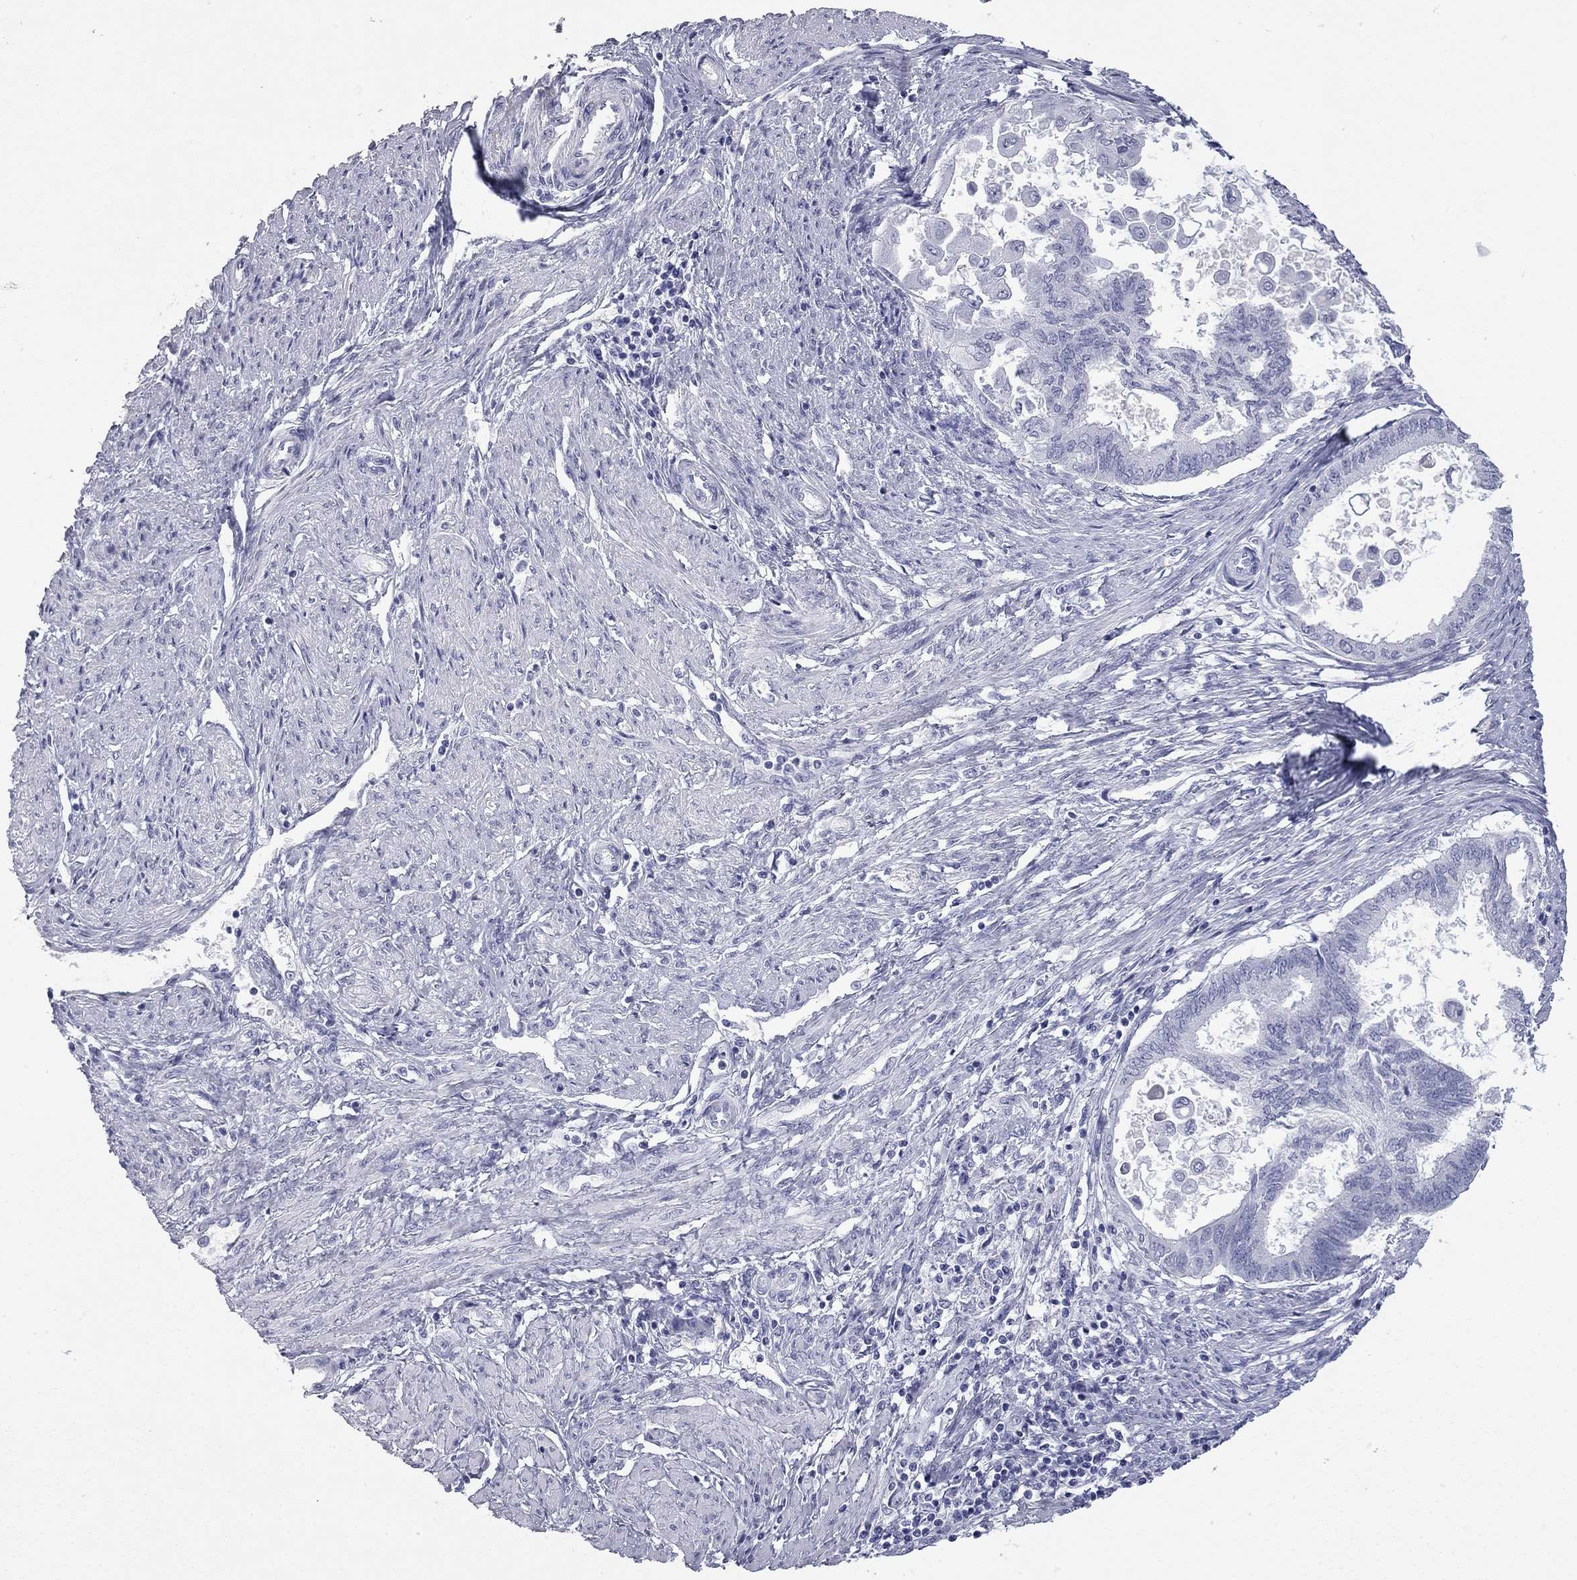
{"staining": {"intensity": "negative", "quantity": "none", "location": "none"}, "tissue": "endometrial cancer", "cell_type": "Tumor cells", "image_type": "cancer", "snomed": [{"axis": "morphology", "description": "Adenocarcinoma, NOS"}, {"axis": "topography", "description": "Endometrium"}], "caption": "The image demonstrates no staining of tumor cells in endometrial adenocarcinoma.", "gene": "AK8", "patient": {"sex": "female", "age": 86}}